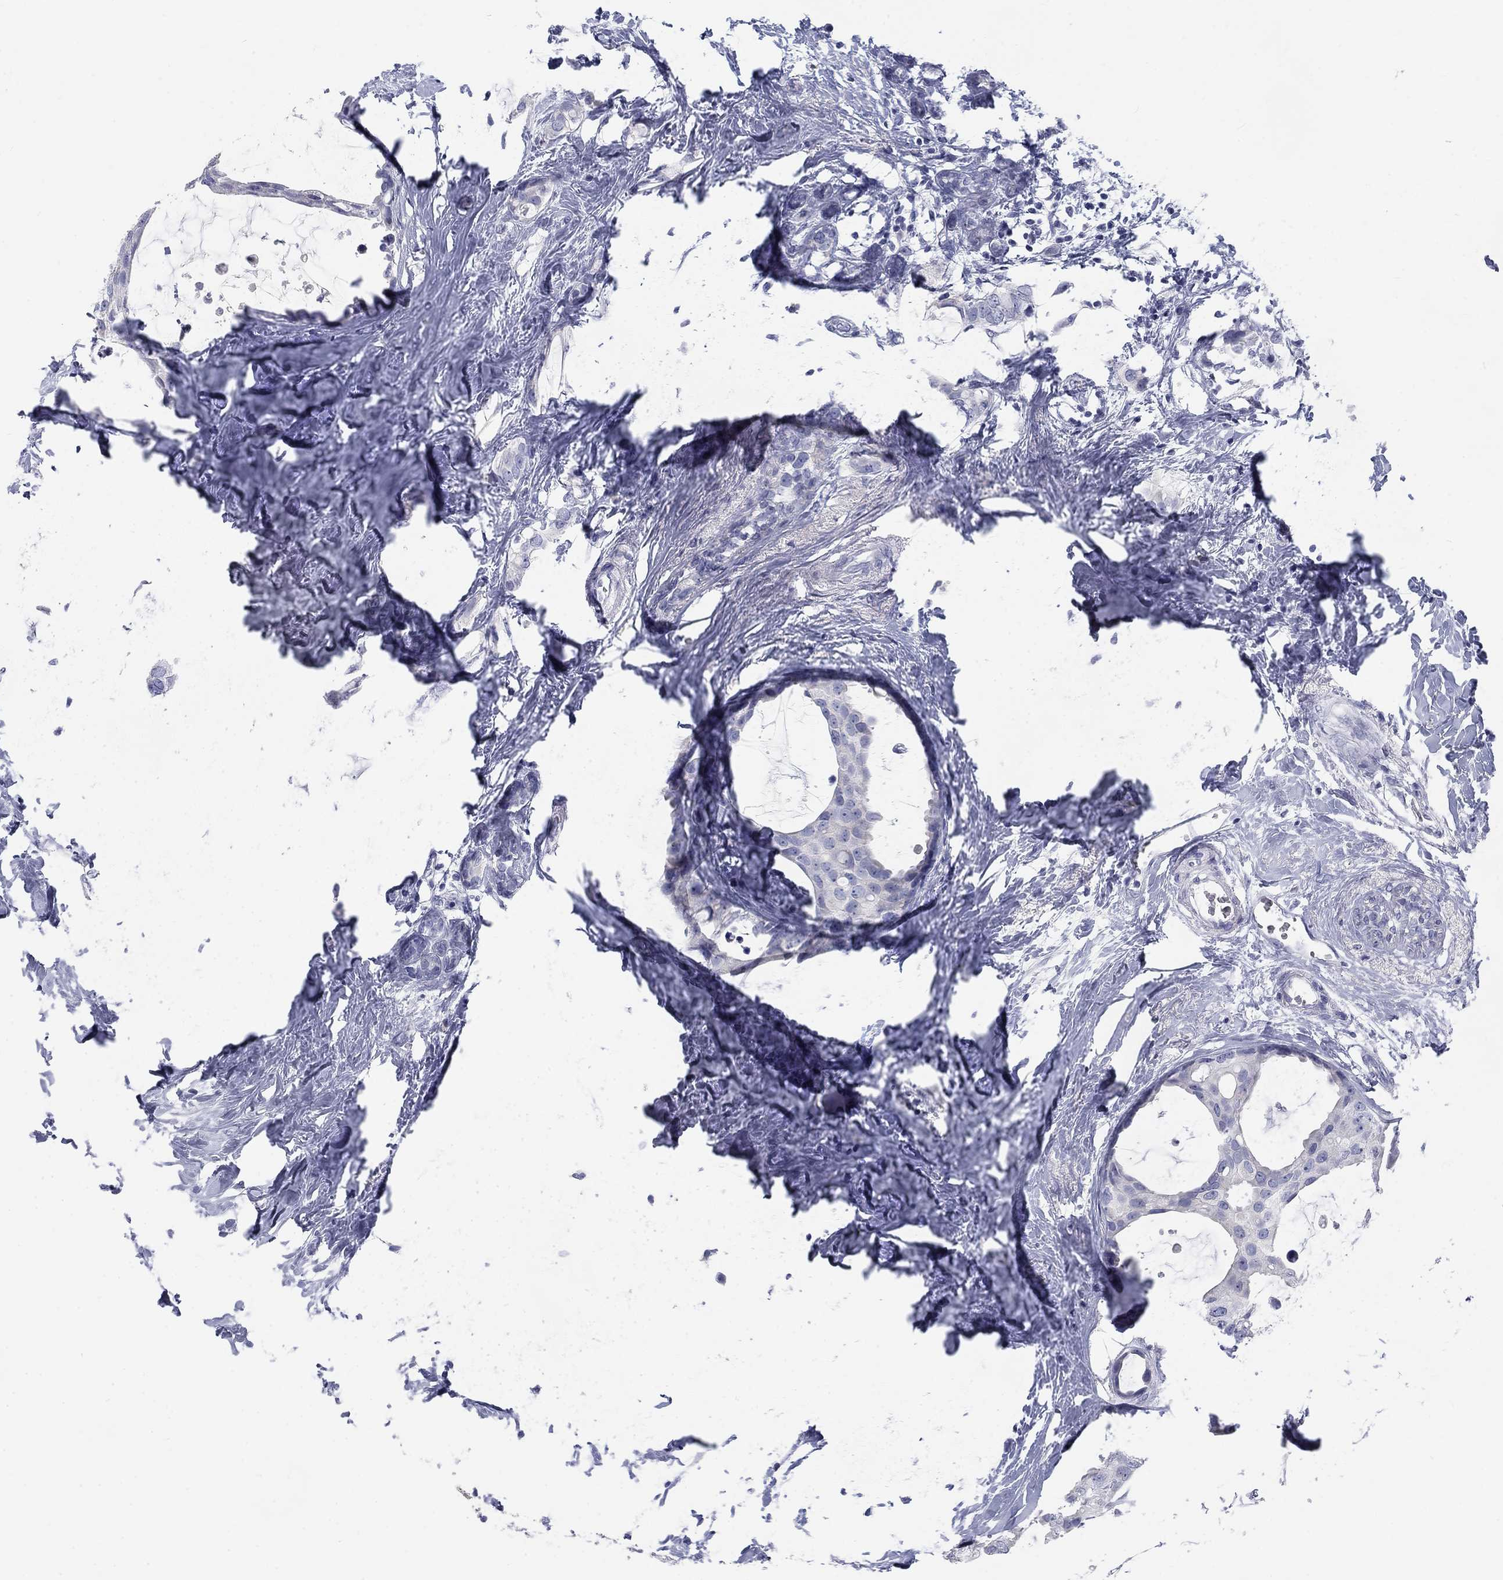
{"staining": {"intensity": "negative", "quantity": "none", "location": "none"}, "tissue": "breast cancer", "cell_type": "Tumor cells", "image_type": "cancer", "snomed": [{"axis": "morphology", "description": "Duct carcinoma"}, {"axis": "topography", "description": "Breast"}], "caption": "Immunohistochemistry micrograph of neoplastic tissue: human invasive ductal carcinoma (breast) stained with DAB (3,3'-diaminobenzidine) demonstrates no significant protein positivity in tumor cells.", "gene": "CALB1", "patient": {"sex": "female", "age": 45}}